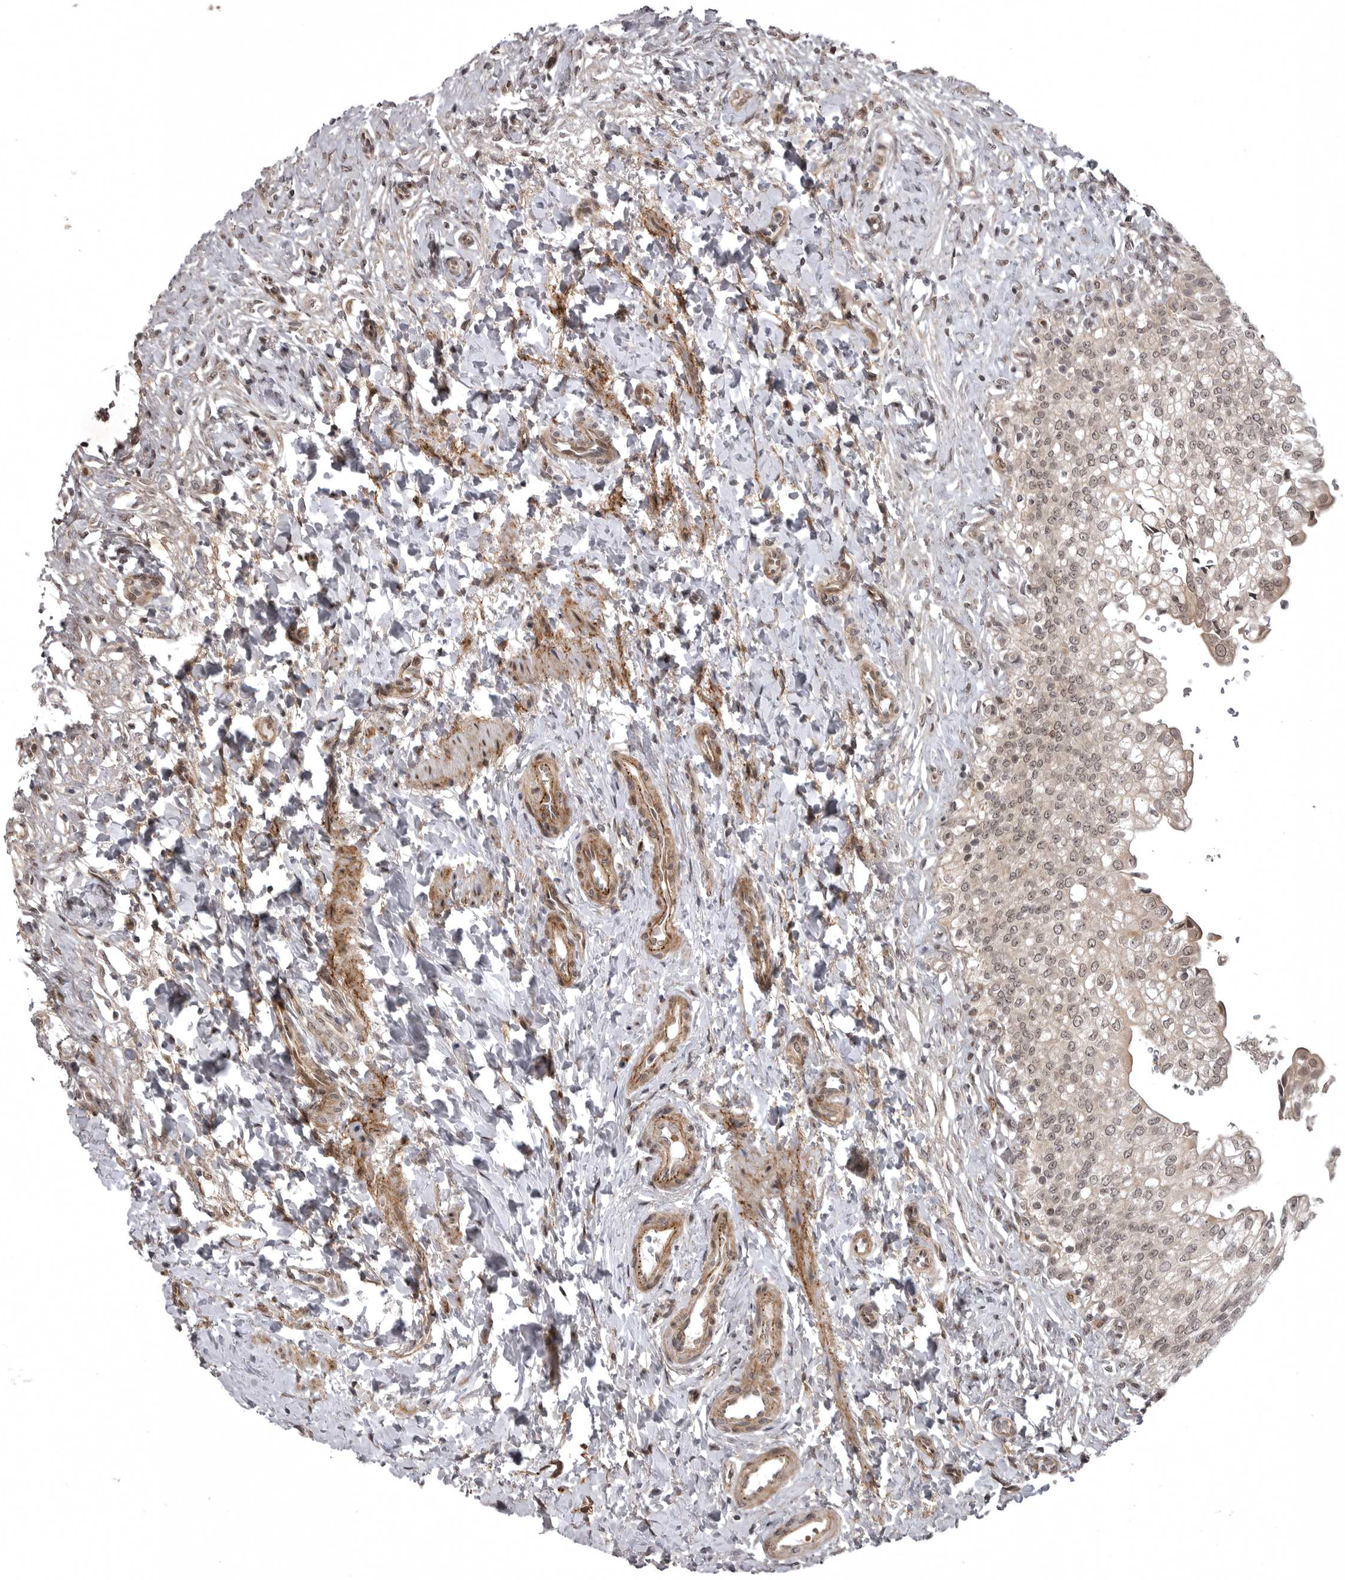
{"staining": {"intensity": "moderate", "quantity": "25%-75%", "location": "cytoplasmic/membranous,nuclear"}, "tissue": "urinary bladder", "cell_type": "Urothelial cells", "image_type": "normal", "snomed": [{"axis": "morphology", "description": "Urothelial carcinoma, High grade"}, {"axis": "topography", "description": "Urinary bladder"}], "caption": "Urinary bladder stained with a protein marker reveals moderate staining in urothelial cells.", "gene": "SNX16", "patient": {"sex": "male", "age": 46}}